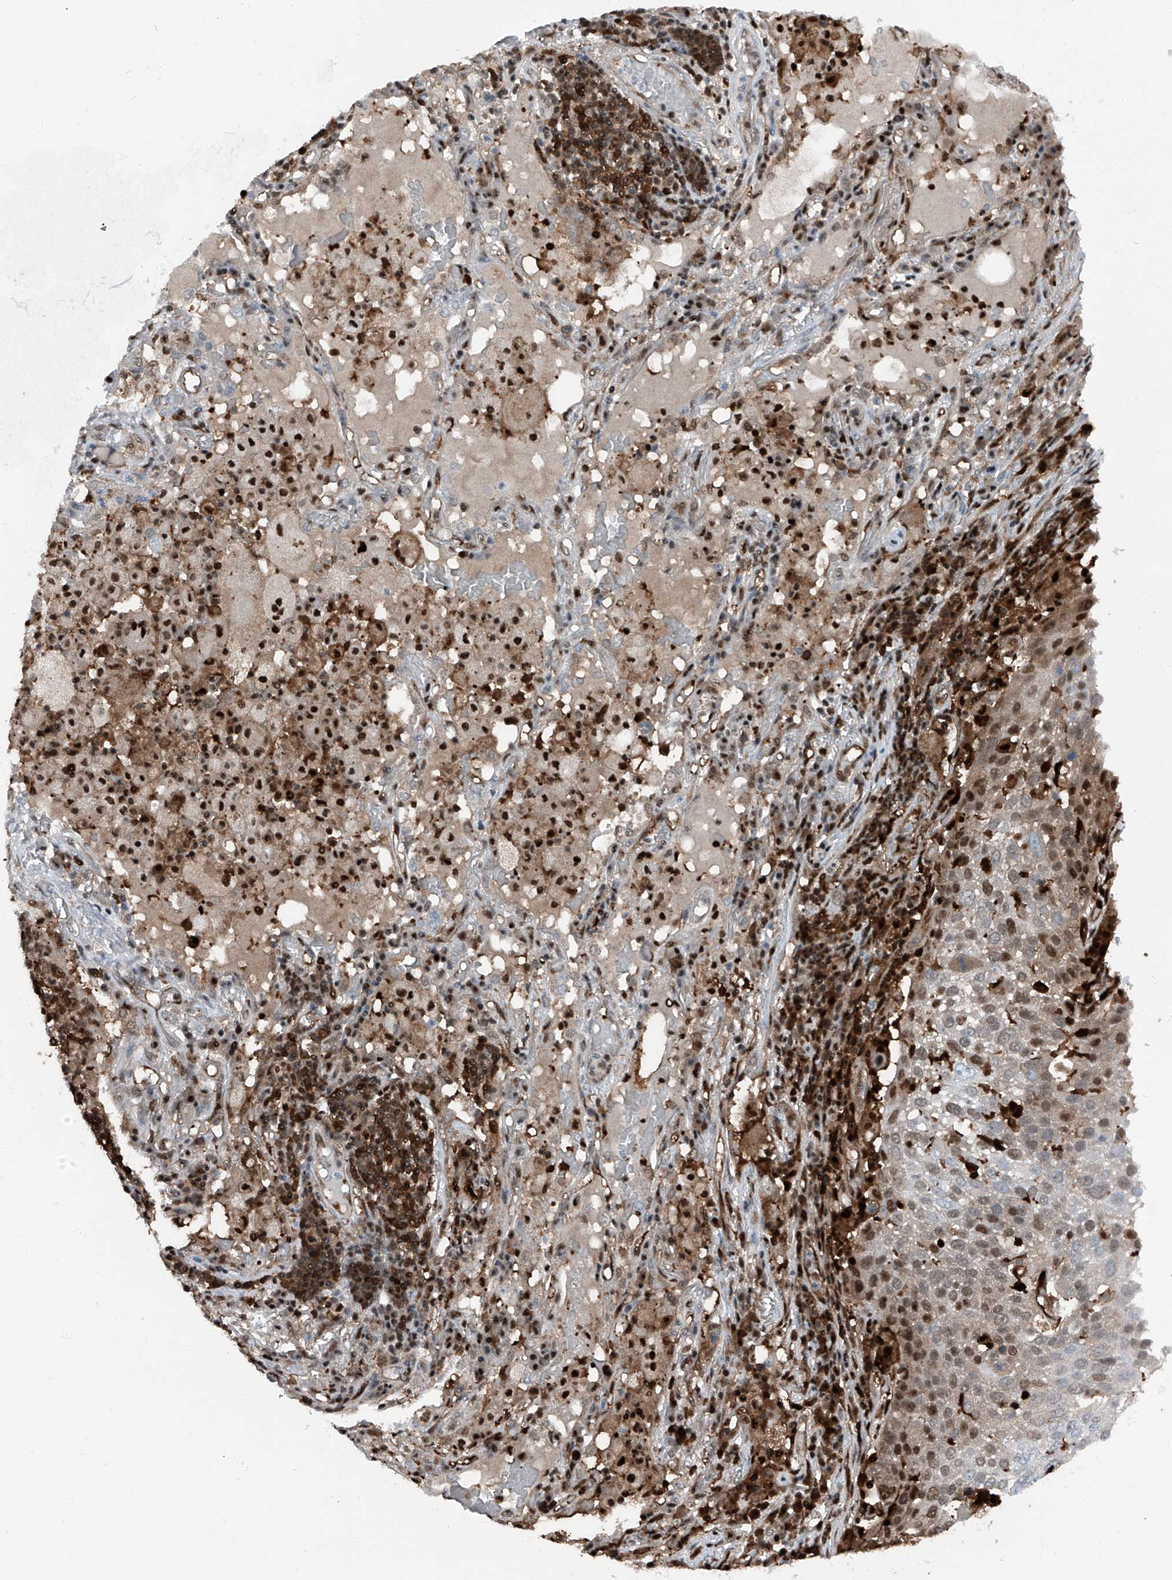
{"staining": {"intensity": "moderate", "quantity": "25%-75%", "location": "nuclear"}, "tissue": "lung cancer", "cell_type": "Tumor cells", "image_type": "cancer", "snomed": [{"axis": "morphology", "description": "Squamous cell carcinoma, NOS"}, {"axis": "topography", "description": "Lung"}], "caption": "Lung cancer (squamous cell carcinoma) stained with immunohistochemistry (IHC) displays moderate nuclear staining in about 25%-75% of tumor cells.", "gene": "PSMB10", "patient": {"sex": "male", "age": 65}}